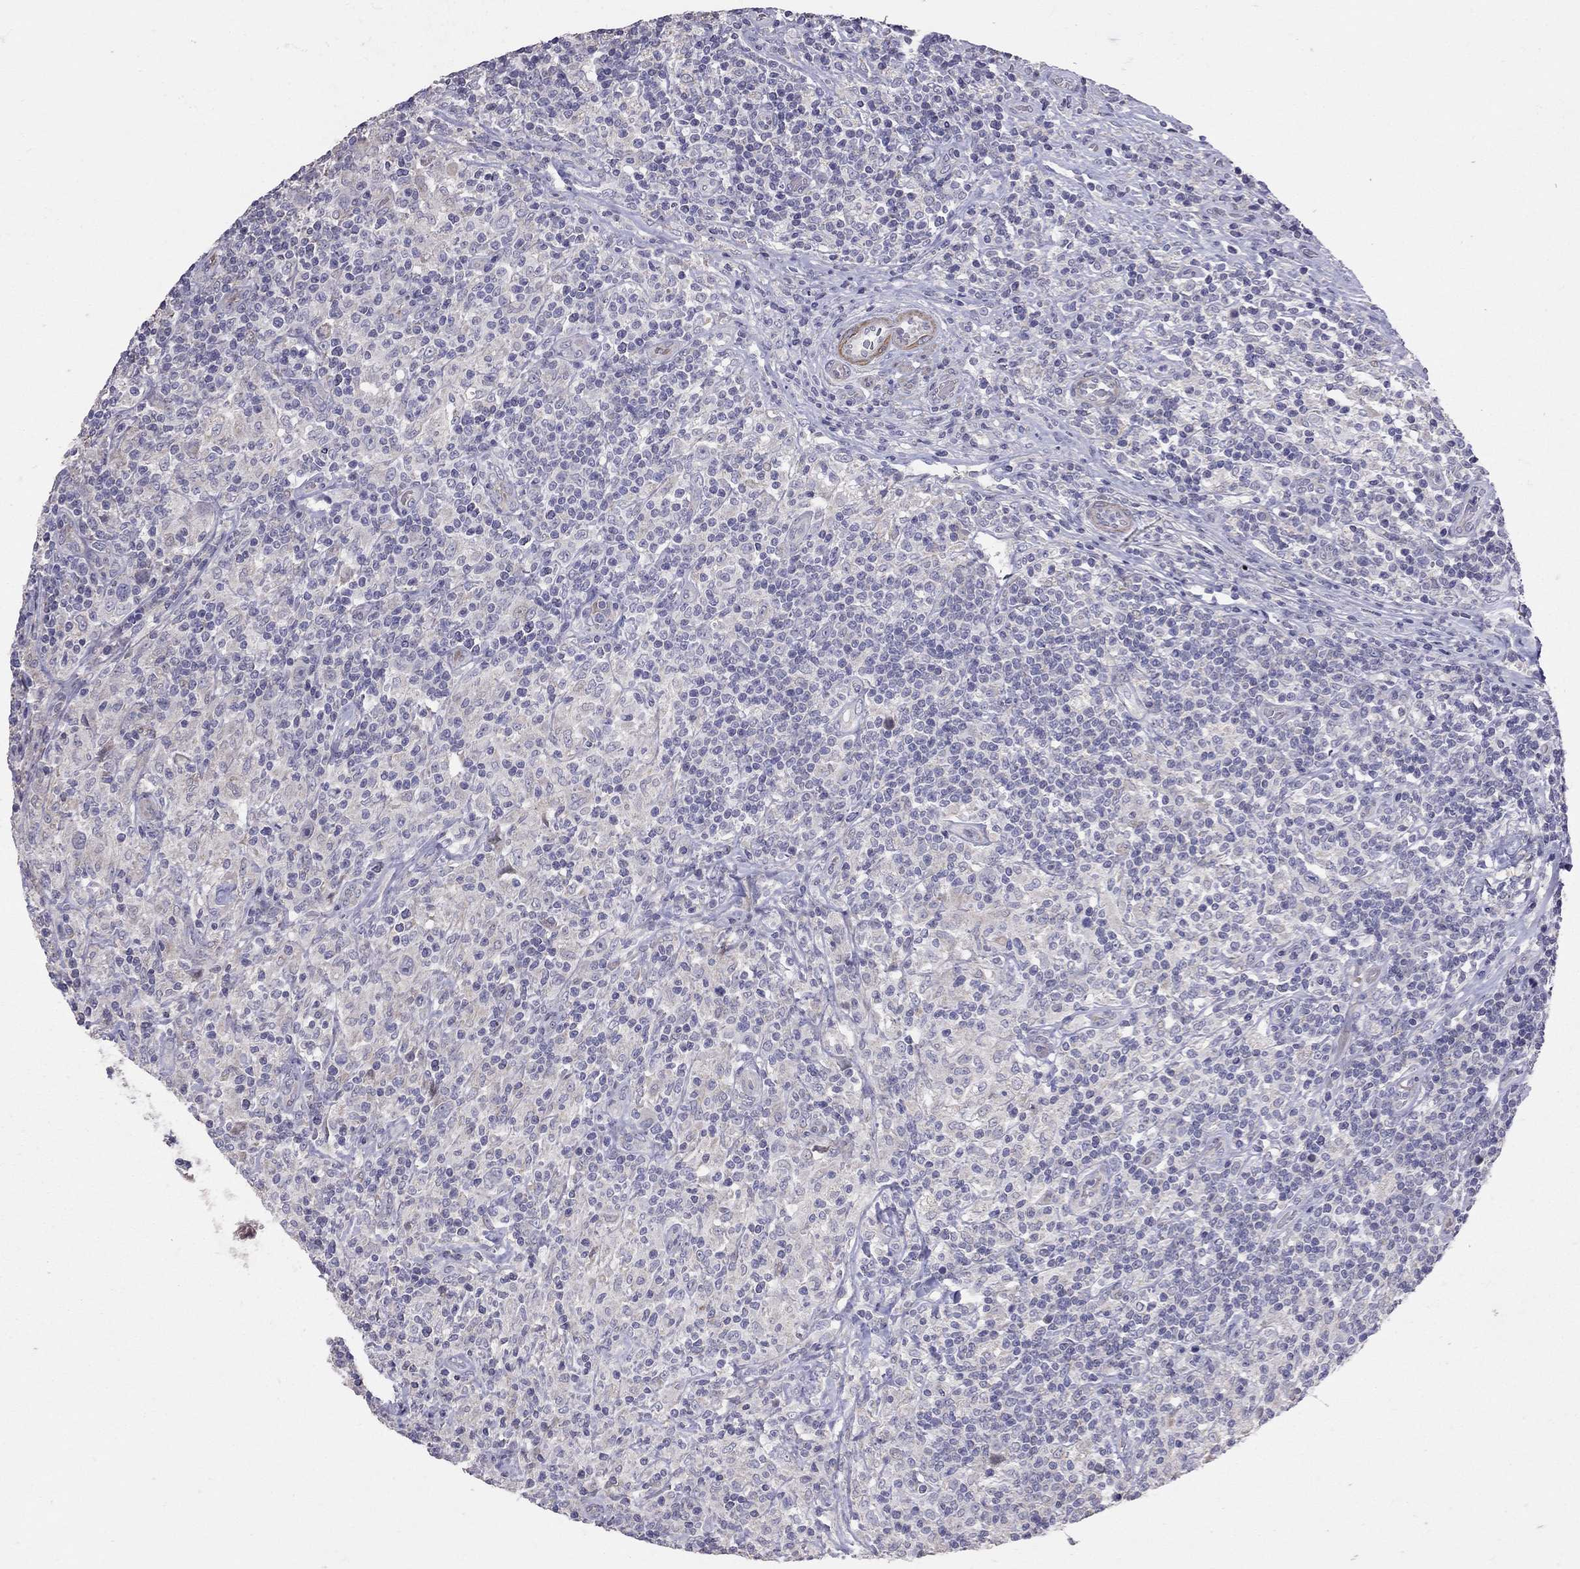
{"staining": {"intensity": "negative", "quantity": "none", "location": "none"}, "tissue": "lymphoma", "cell_type": "Tumor cells", "image_type": "cancer", "snomed": [{"axis": "morphology", "description": "Hodgkin's disease, NOS"}, {"axis": "topography", "description": "Lymph node"}], "caption": "Tumor cells show no significant protein expression in Hodgkin's disease. The staining was performed using DAB to visualize the protein expression in brown, while the nuclei were stained in blue with hematoxylin (Magnification: 20x).", "gene": "SYTL2", "patient": {"sex": "male", "age": 70}}